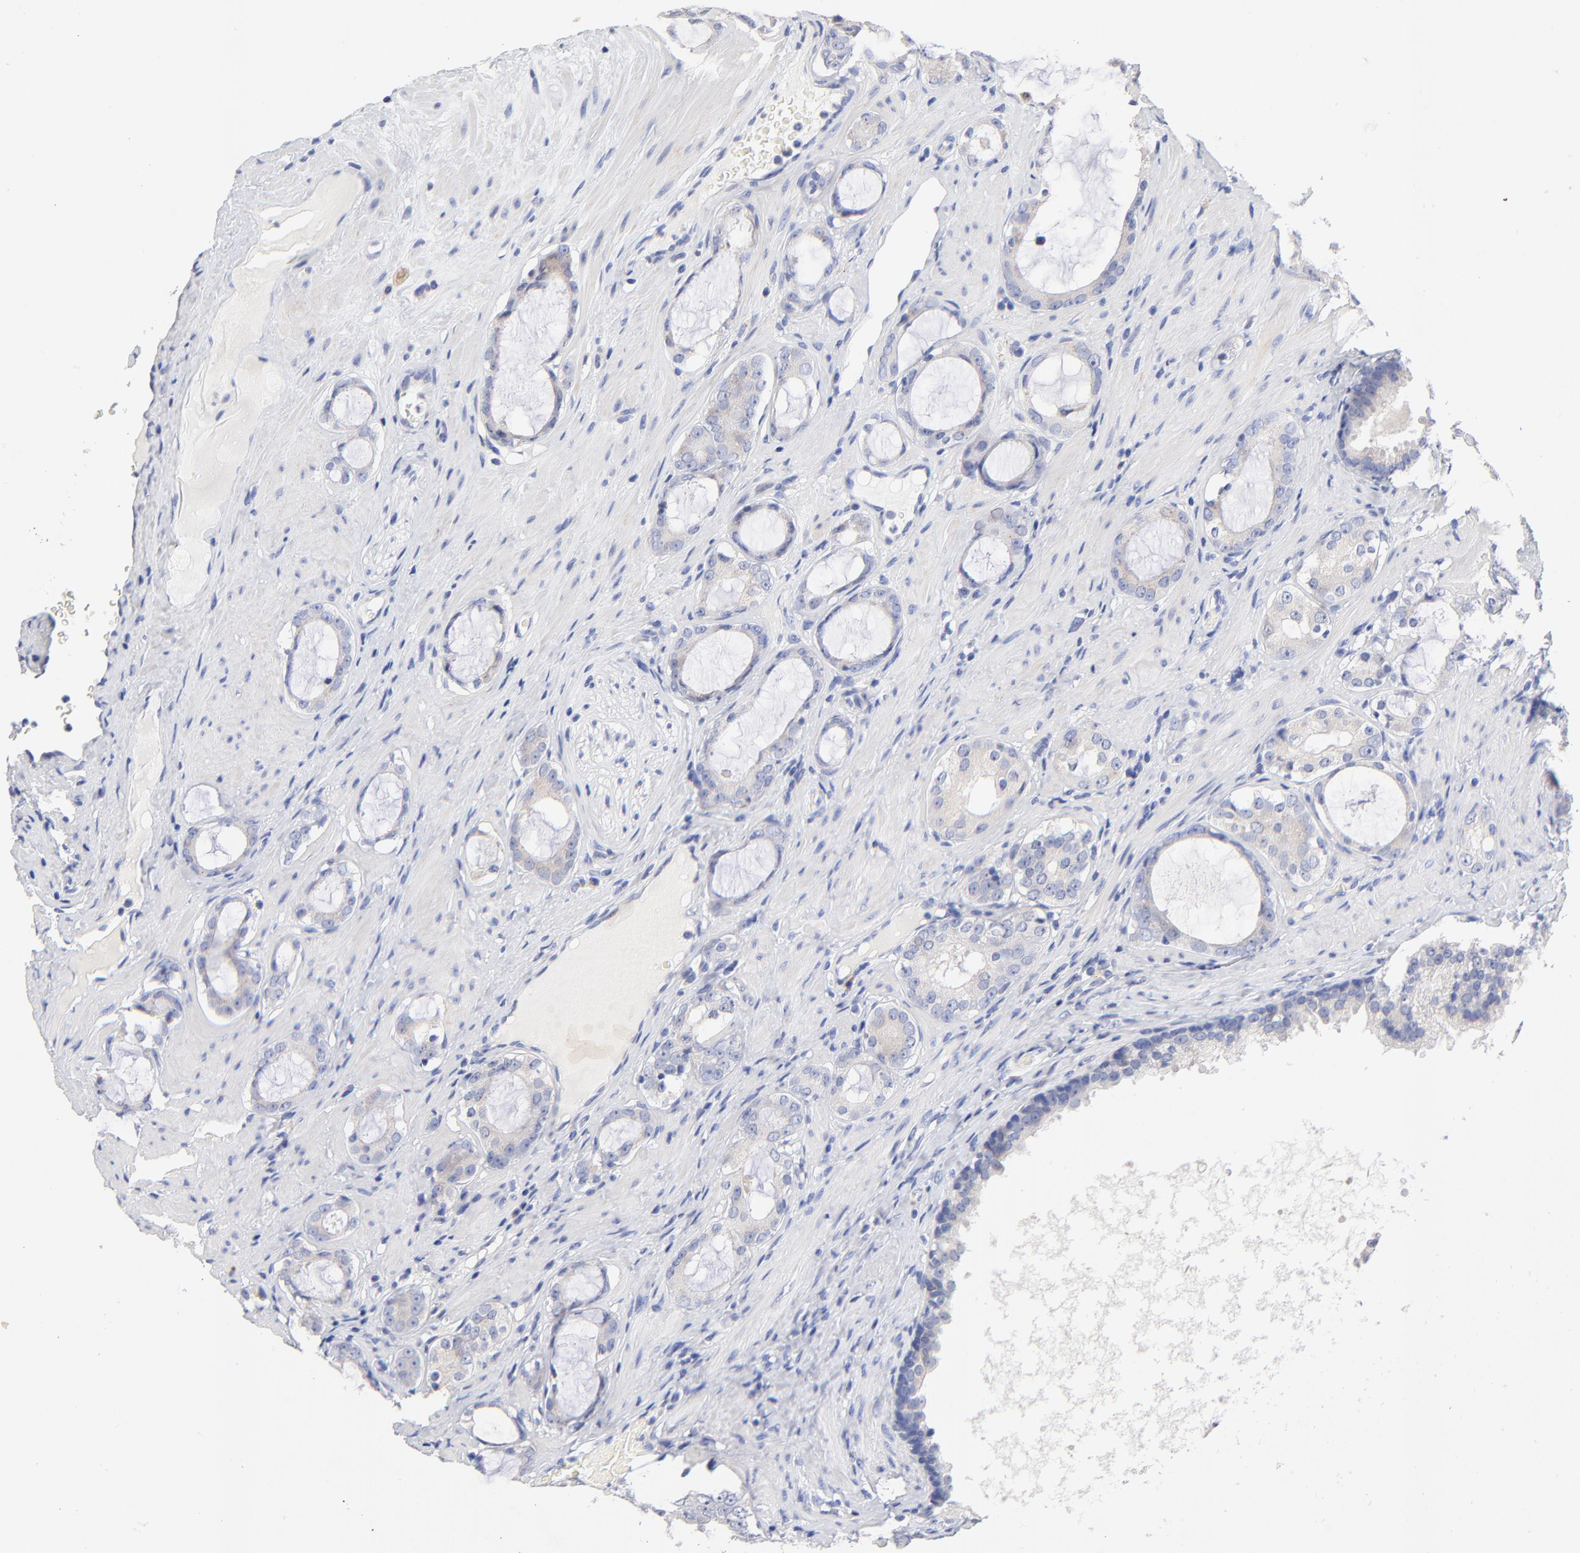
{"staining": {"intensity": "negative", "quantity": "none", "location": "none"}, "tissue": "prostate cancer", "cell_type": "Tumor cells", "image_type": "cancer", "snomed": [{"axis": "morphology", "description": "Adenocarcinoma, Medium grade"}, {"axis": "topography", "description": "Prostate"}], "caption": "There is no significant positivity in tumor cells of prostate cancer (medium-grade adenocarcinoma).", "gene": "FBXO10", "patient": {"sex": "male", "age": 73}}